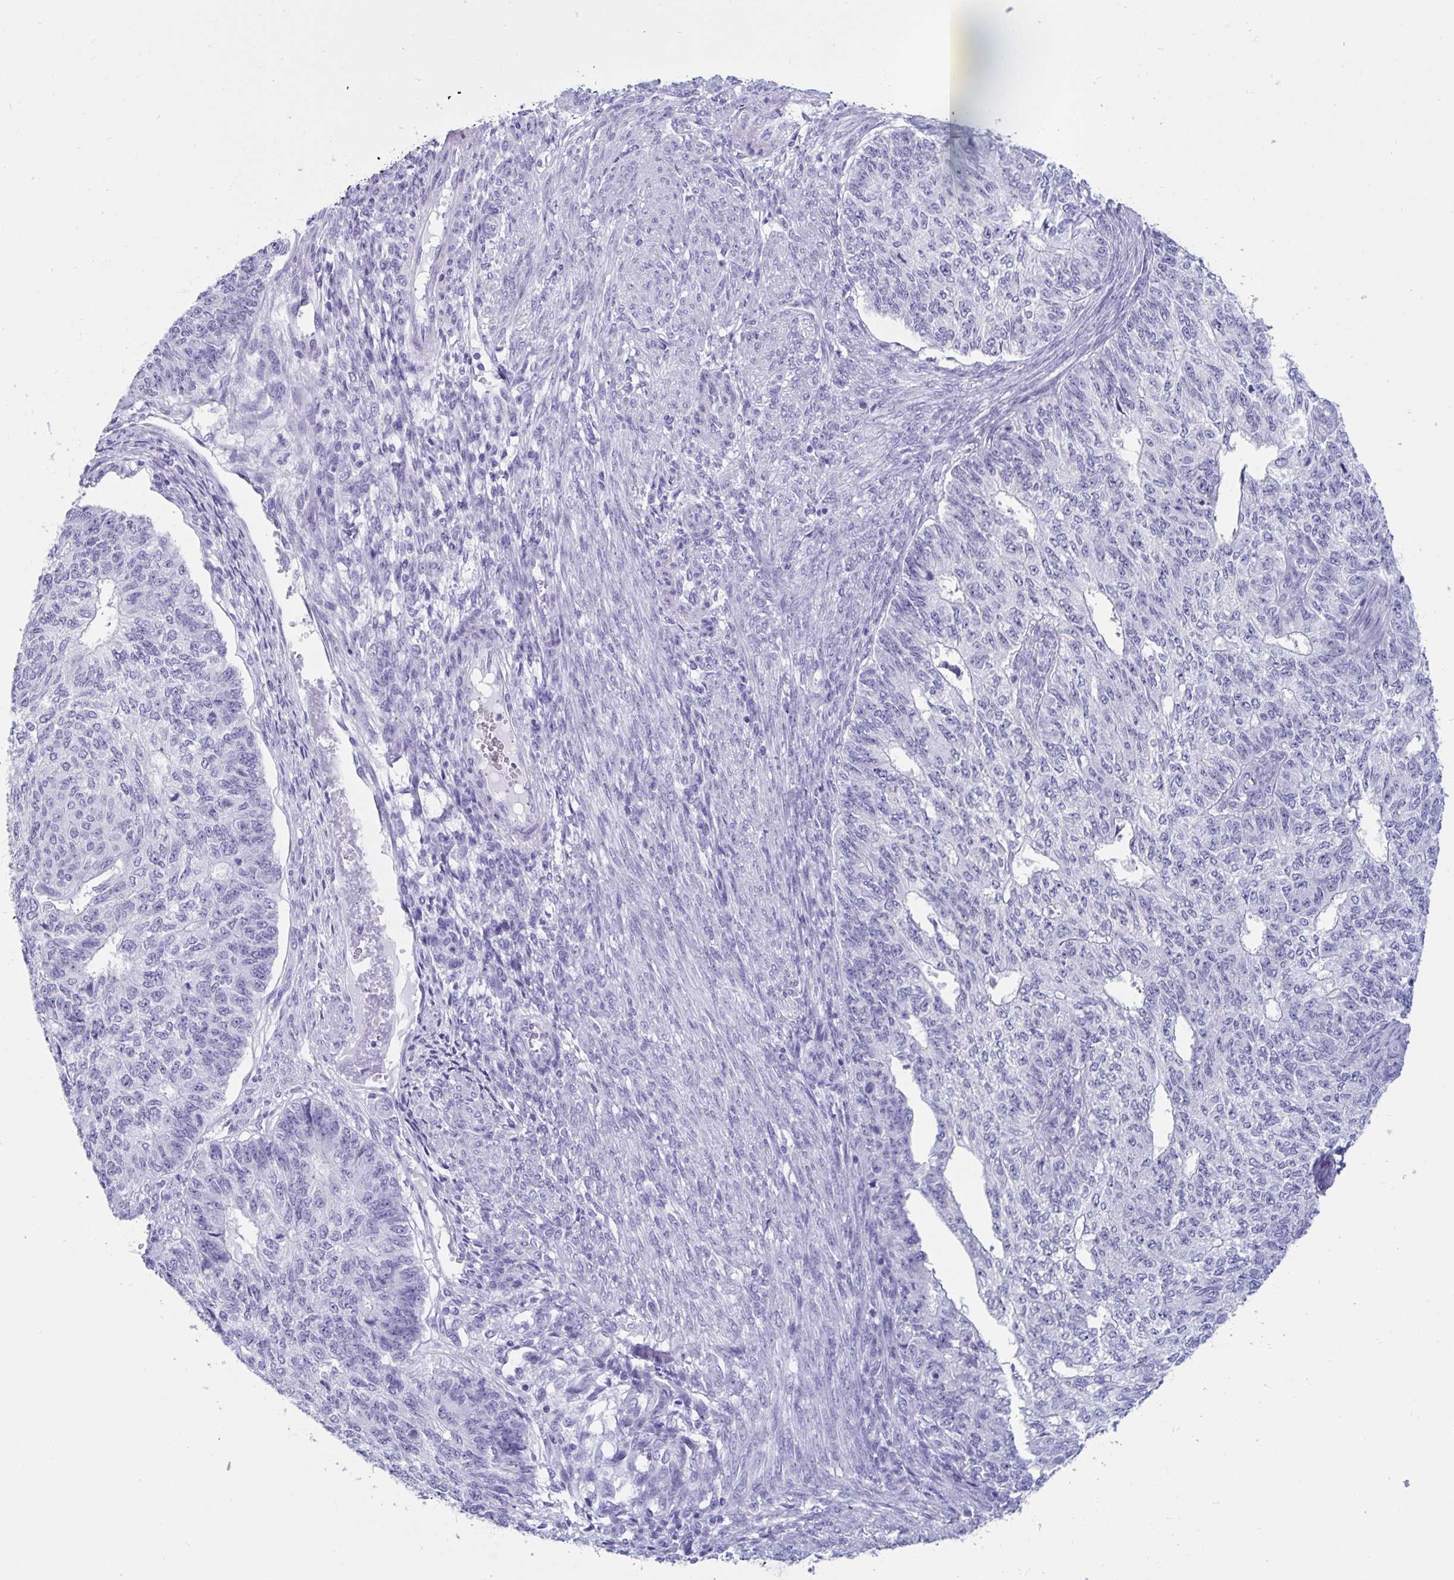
{"staining": {"intensity": "negative", "quantity": "none", "location": "none"}, "tissue": "endometrial cancer", "cell_type": "Tumor cells", "image_type": "cancer", "snomed": [{"axis": "morphology", "description": "Adenocarcinoma, NOS"}, {"axis": "topography", "description": "Endometrium"}], "caption": "An image of human adenocarcinoma (endometrial) is negative for staining in tumor cells. Nuclei are stained in blue.", "gene": "GKN2", "patient": {"sex": "female", "age": 32}}